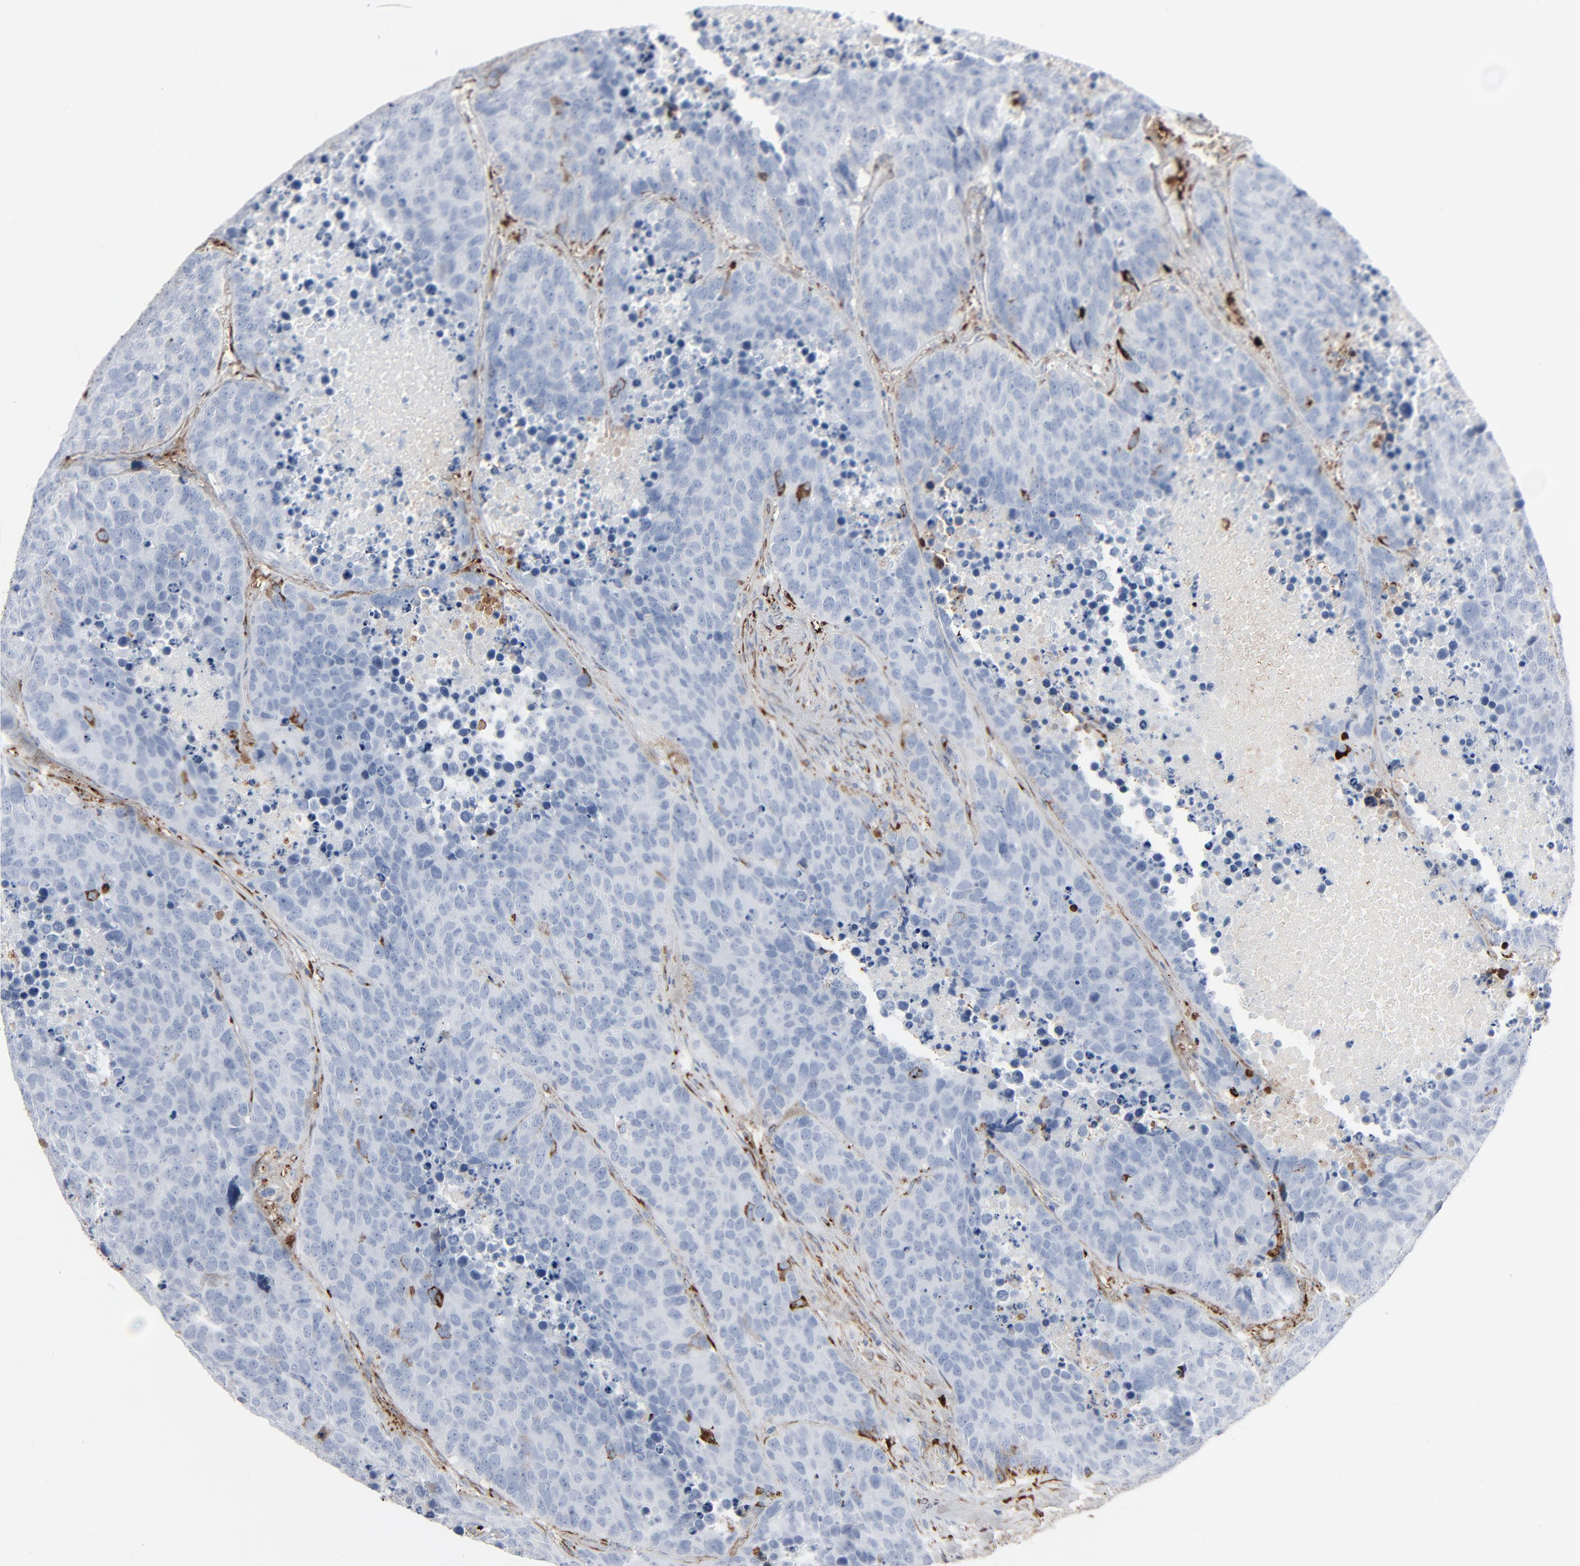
{"staining": {"intensity": "negative", "quantity": "none", "location": "none"}, "tissue": "carcinoid", "cell_type": "Tumor cells", "image_type": "cancer", "snomed": [{"axis": "morphology", "description": "Carcinoid, malignant, NOS"}, {"axis": "topography", "description": "Lung"}], "caption": "A high-resolution histopathology image shows immunohistochemistry staining of carcinoid (malignant), which demonstrates no significant staining in tumor cells.", "gene": "BGN", "patient": {"sex": "male", "age": 60}}